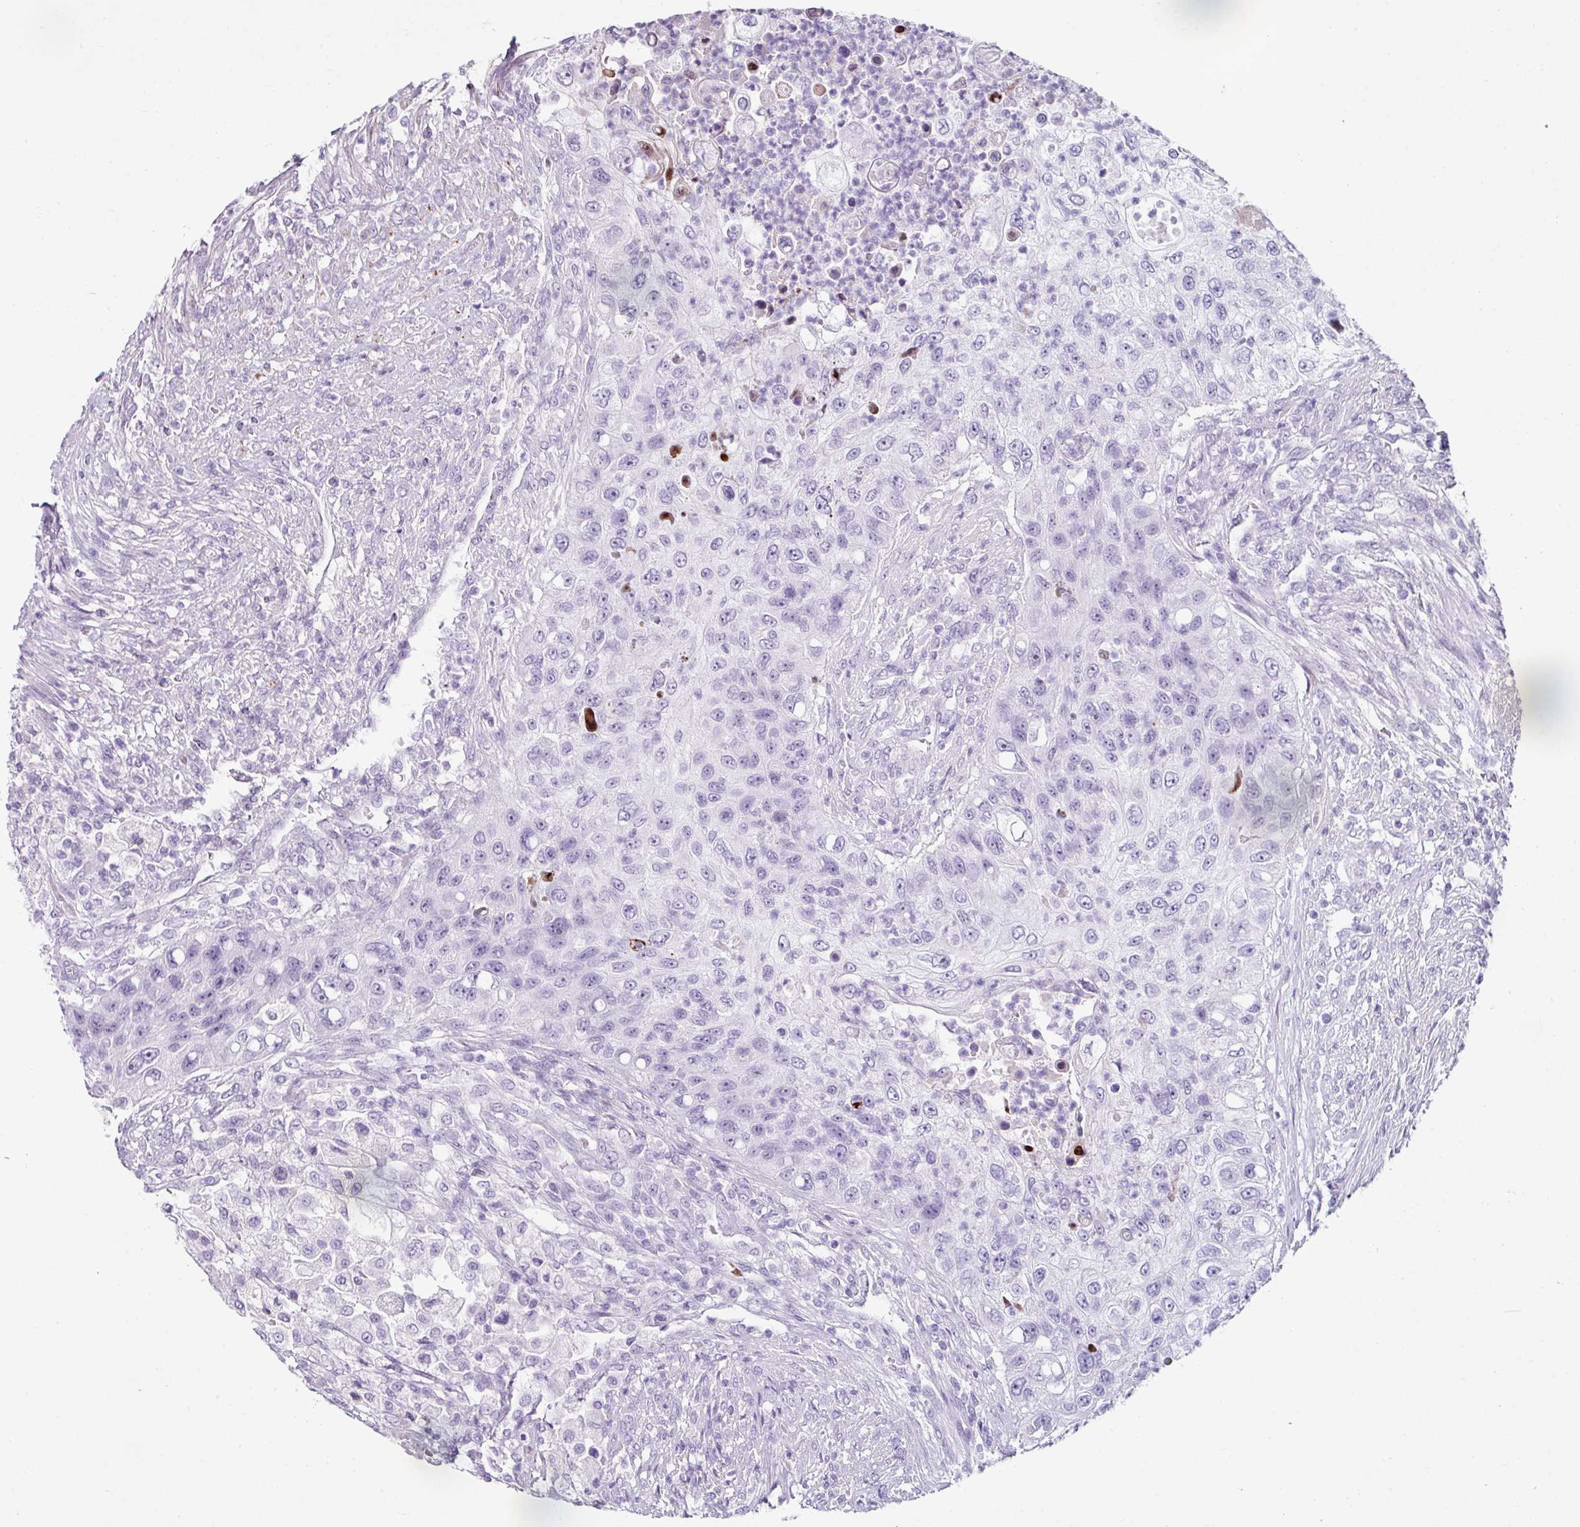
{"staining": {"intensity": "negative", "quantity": "none", "location": "none"}, "tissue": "urothelial cancer", "cell_type": "Tumor cells", "image_type": "cancer", "snomed": [{"axis": "morphology", "description": "Urothelial carcinoma, High grade"}, {"axis": "topography", "description": "Urinary bladder"}], "caption": "The micrograph shows no significant expression in tumor cells of urothelial cancer.", "gene": "TRA2A", "patient": {"sex": "female", "age": 60}}